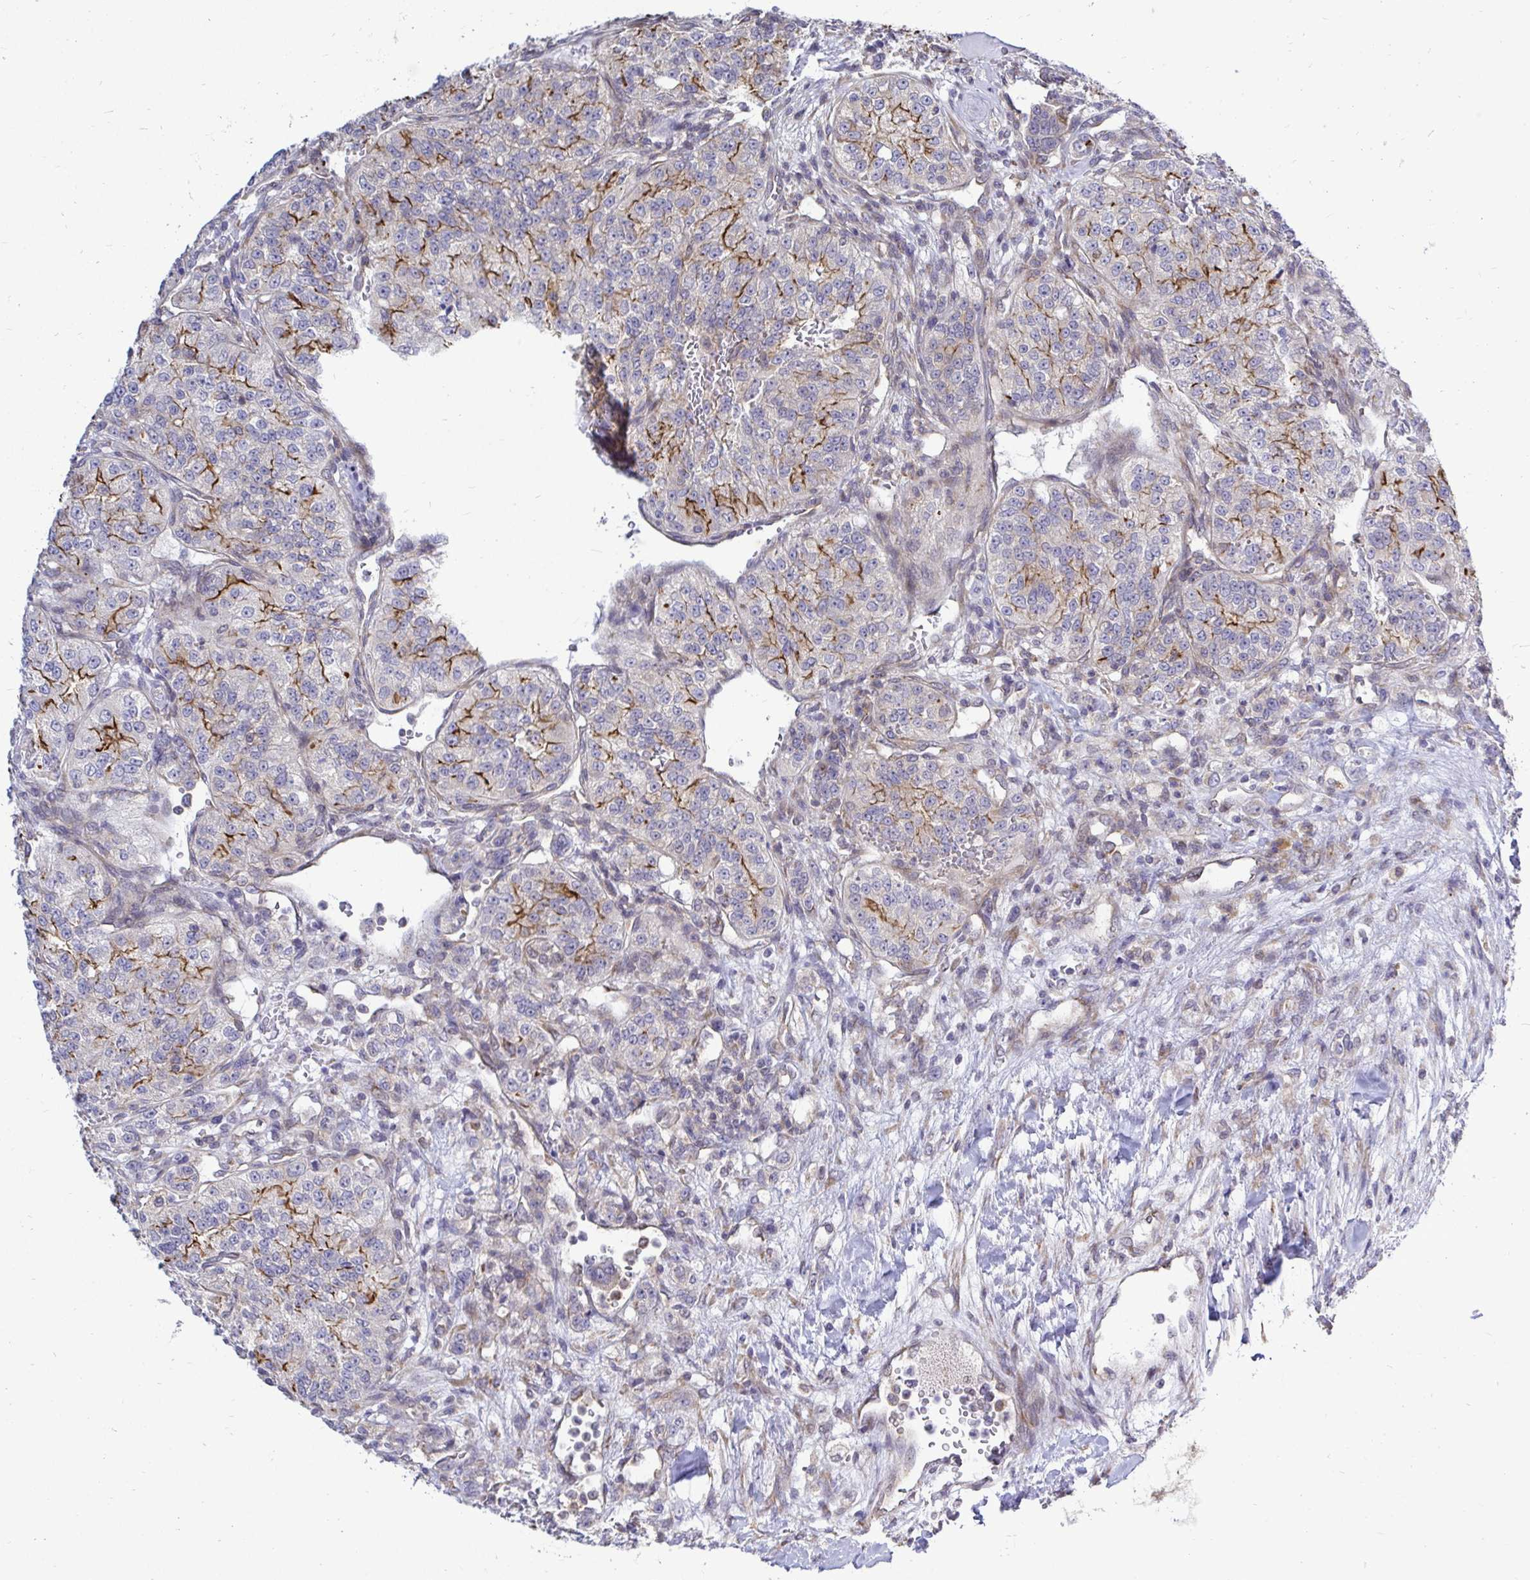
{"staining": {"intensity": "moderate", "quantity": "<25%", "location": "cytoplasmic/membranous"}, "tissue": "renal cancer", "cell_type": "Tumor cells", "image_type": "cancer", "snomed": [{"axis": "morphology", "description": "Adenocarcinoma, NOS"}, {"axis": "topography", "description": "Kidney"}], "caption": "Immunohistochemistry (IHC) (DAB) staining of adenocarcinoma (renal) shows moderate cytoplasmic/membranous protein positivity in about <25% of tumor cells. The staining was performed using DAB (3,3'-diaminobenzidine) to visualize the protein expression in brown, while the nuclei were stained in blue with hematoxylin (Magnification: 20x).", "gene": "FMR1", "patient": {"sex": "female", "age": 63}}